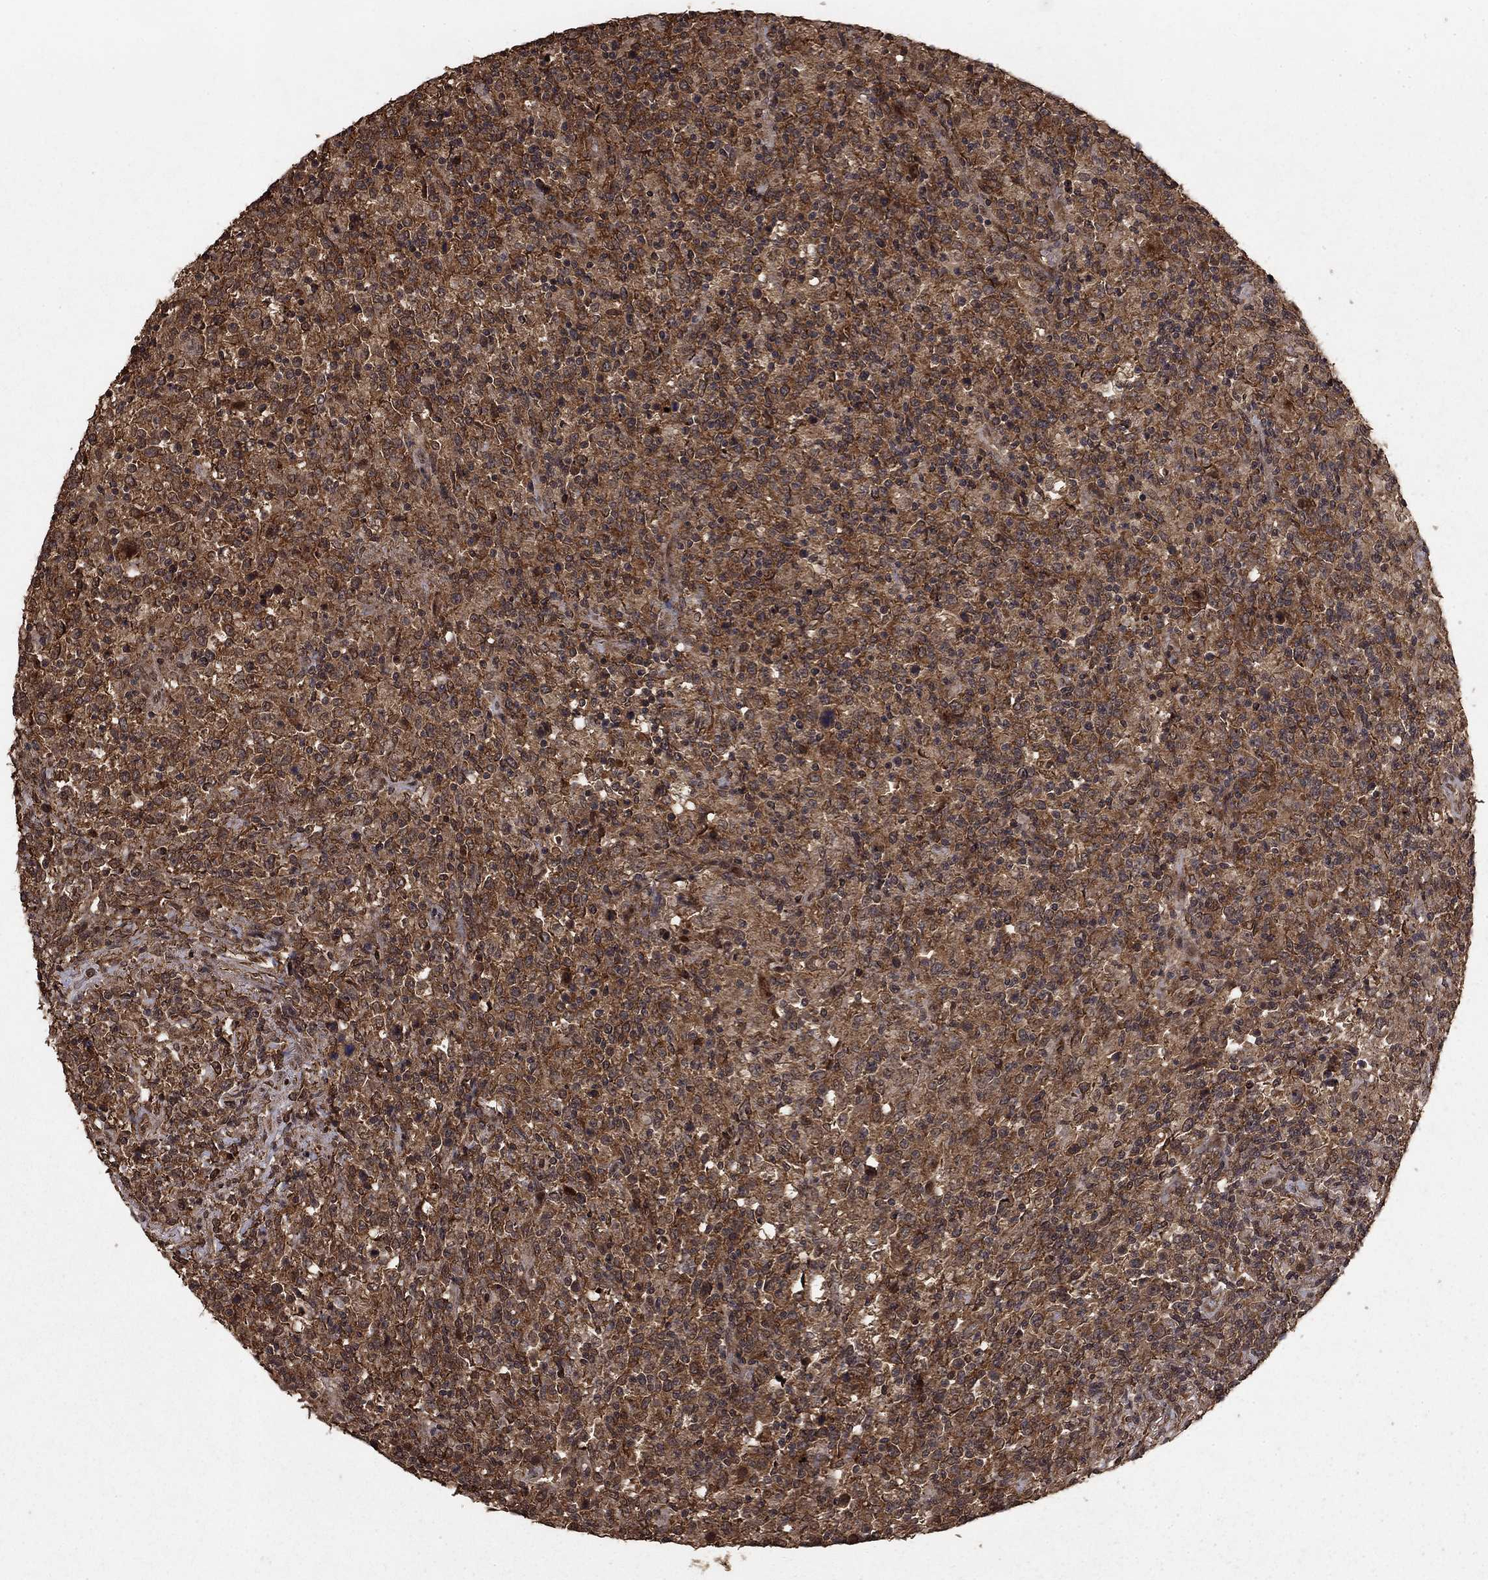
{"staining": {"intensity": "moderate", "quantity": ">75%", "location": "cytoplasmic/membranous"}, "tissue": "lymphoma", "cell_type": "Tumor cells", "image_type": "cancer", "snomed": [{"axis": "morphology", "description": "Malignant lymphoma, non-Hodgkin's type, High grade"}, {"axis": "topography", "description": "Lung"}], "caption": "Malignant lymphoma, non-Hodgkin's type (high-grade) stained with a protein marker demonstrates moderate staining in tumor cells.", "gene": "PRDM1", "patient": {"sex": "male", "age": 79}}